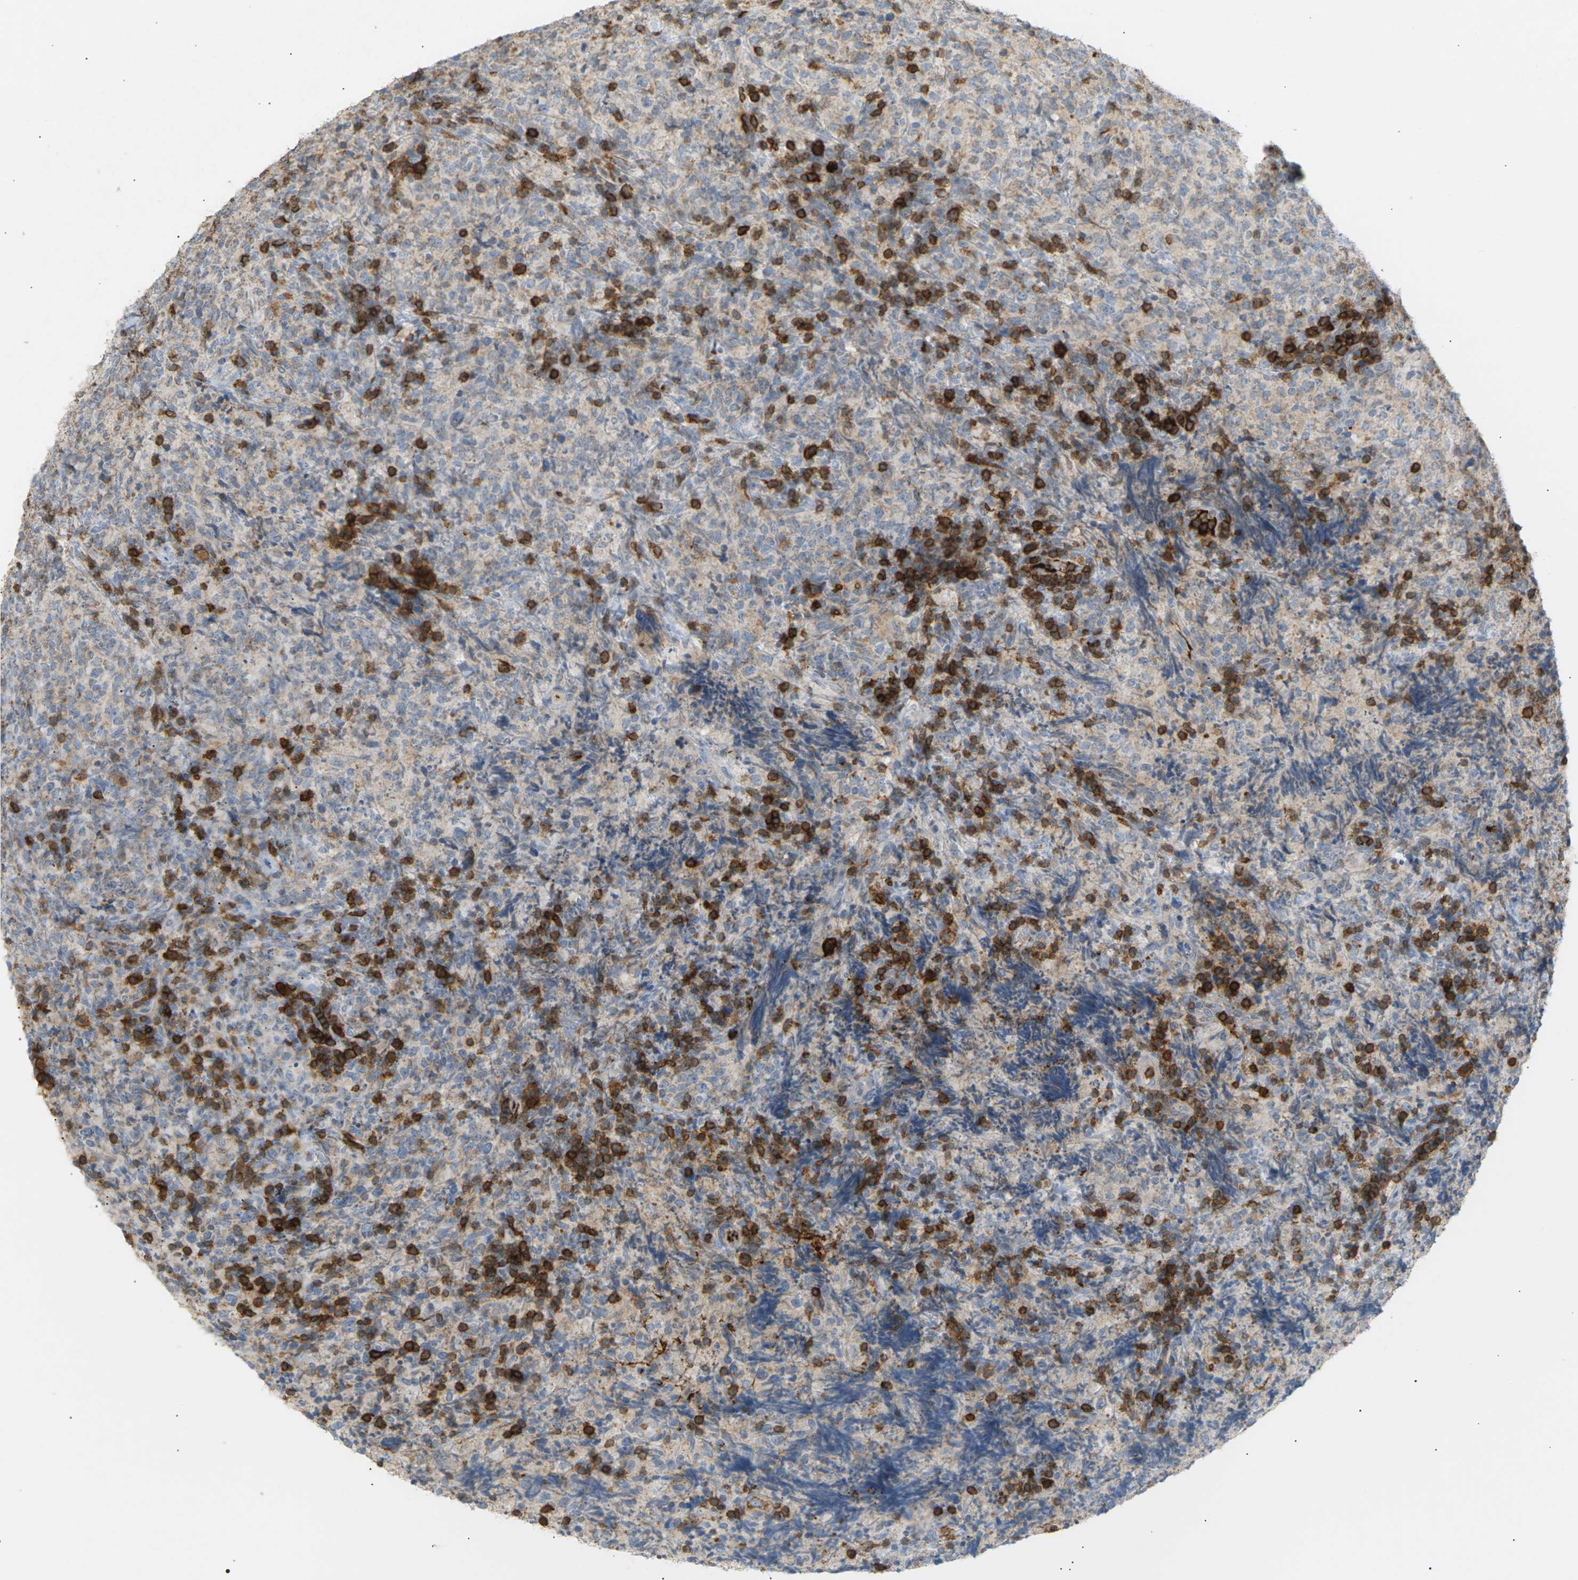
{"staining": {"intensity": "weak", "quantity": "25%-75%", "location": "cytoplasmic/membranous"}, "tissue": "lymphoma", "cell_type": "Tumor cells", "image_type": "cancer", "snomed": [{"axis": "morphology", "description": "Malignant lymphoma, non-Hodgkin's type, High grade"}, {"axis": "topography", "description": "Tonsil"}], "caption": "IHC micrograph of human lymphoma stained for a protein (brown), which displays low levels of weak cytoplasmic/membranous staining in about 25%-75% of tumor cells.", "gene": "LIME1", "patient": {"sex": "female", "age": 36}}